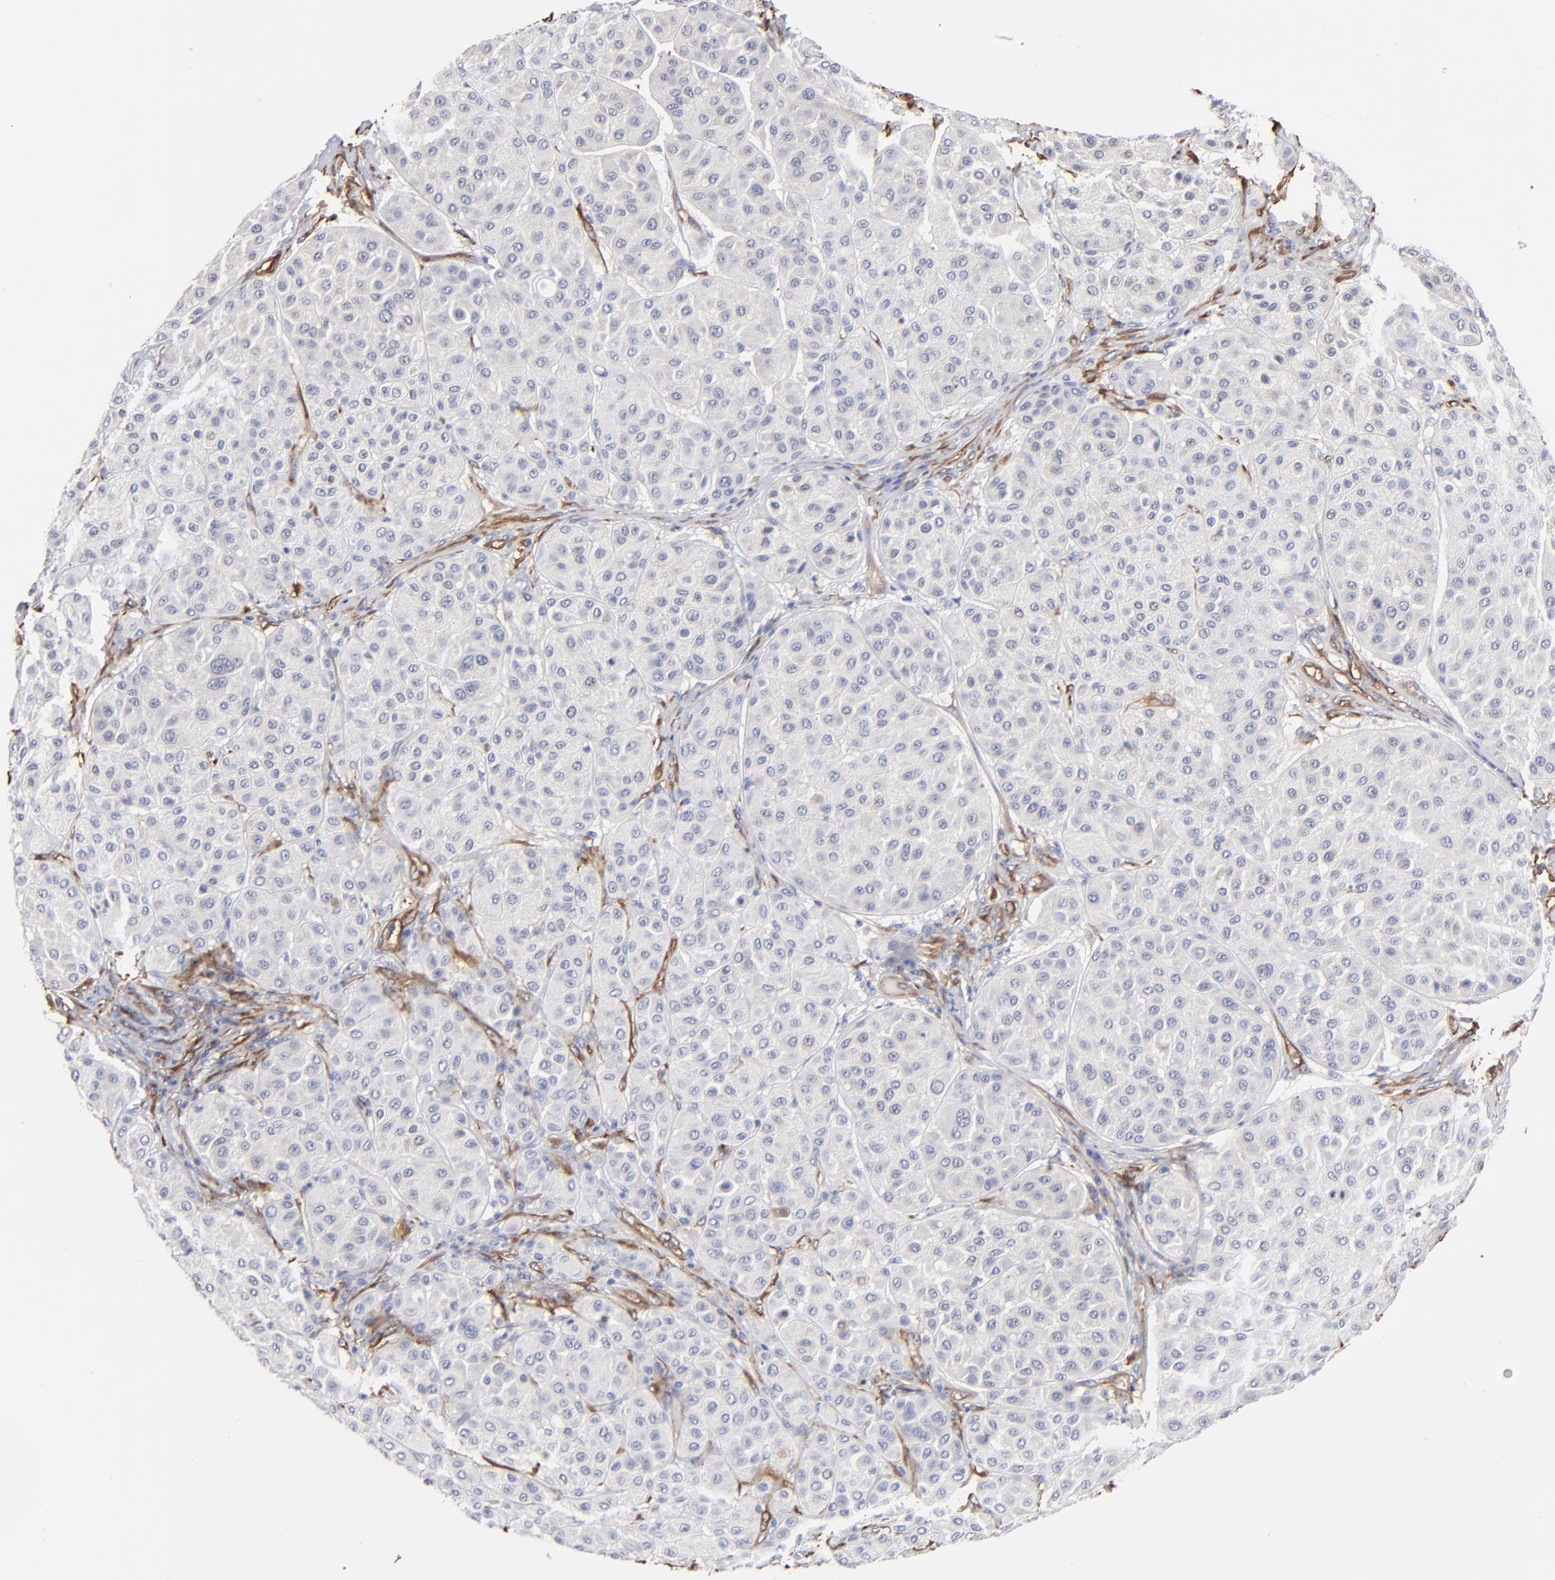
{"staining": {"intensity": "negative", "quantity": "none", "location": "none"}, "tissue": "melanoma", "cell_type": "Tumor cells", "image_type": "cancer", "snomed": [{"axis": "morphology", "description": "Normal tissue, NOS"}, {"axis": "morphology", "description": "Malignant melanoma, Metastatic site"}, {"axis": "topography", "description": "Skin"}], "caption": "Human melanoma stained for a protein using immunohistochemistry shows no positivity in tumor cells.", "gene": "CILP", "patient": {"sex": "male", "age": 41}}